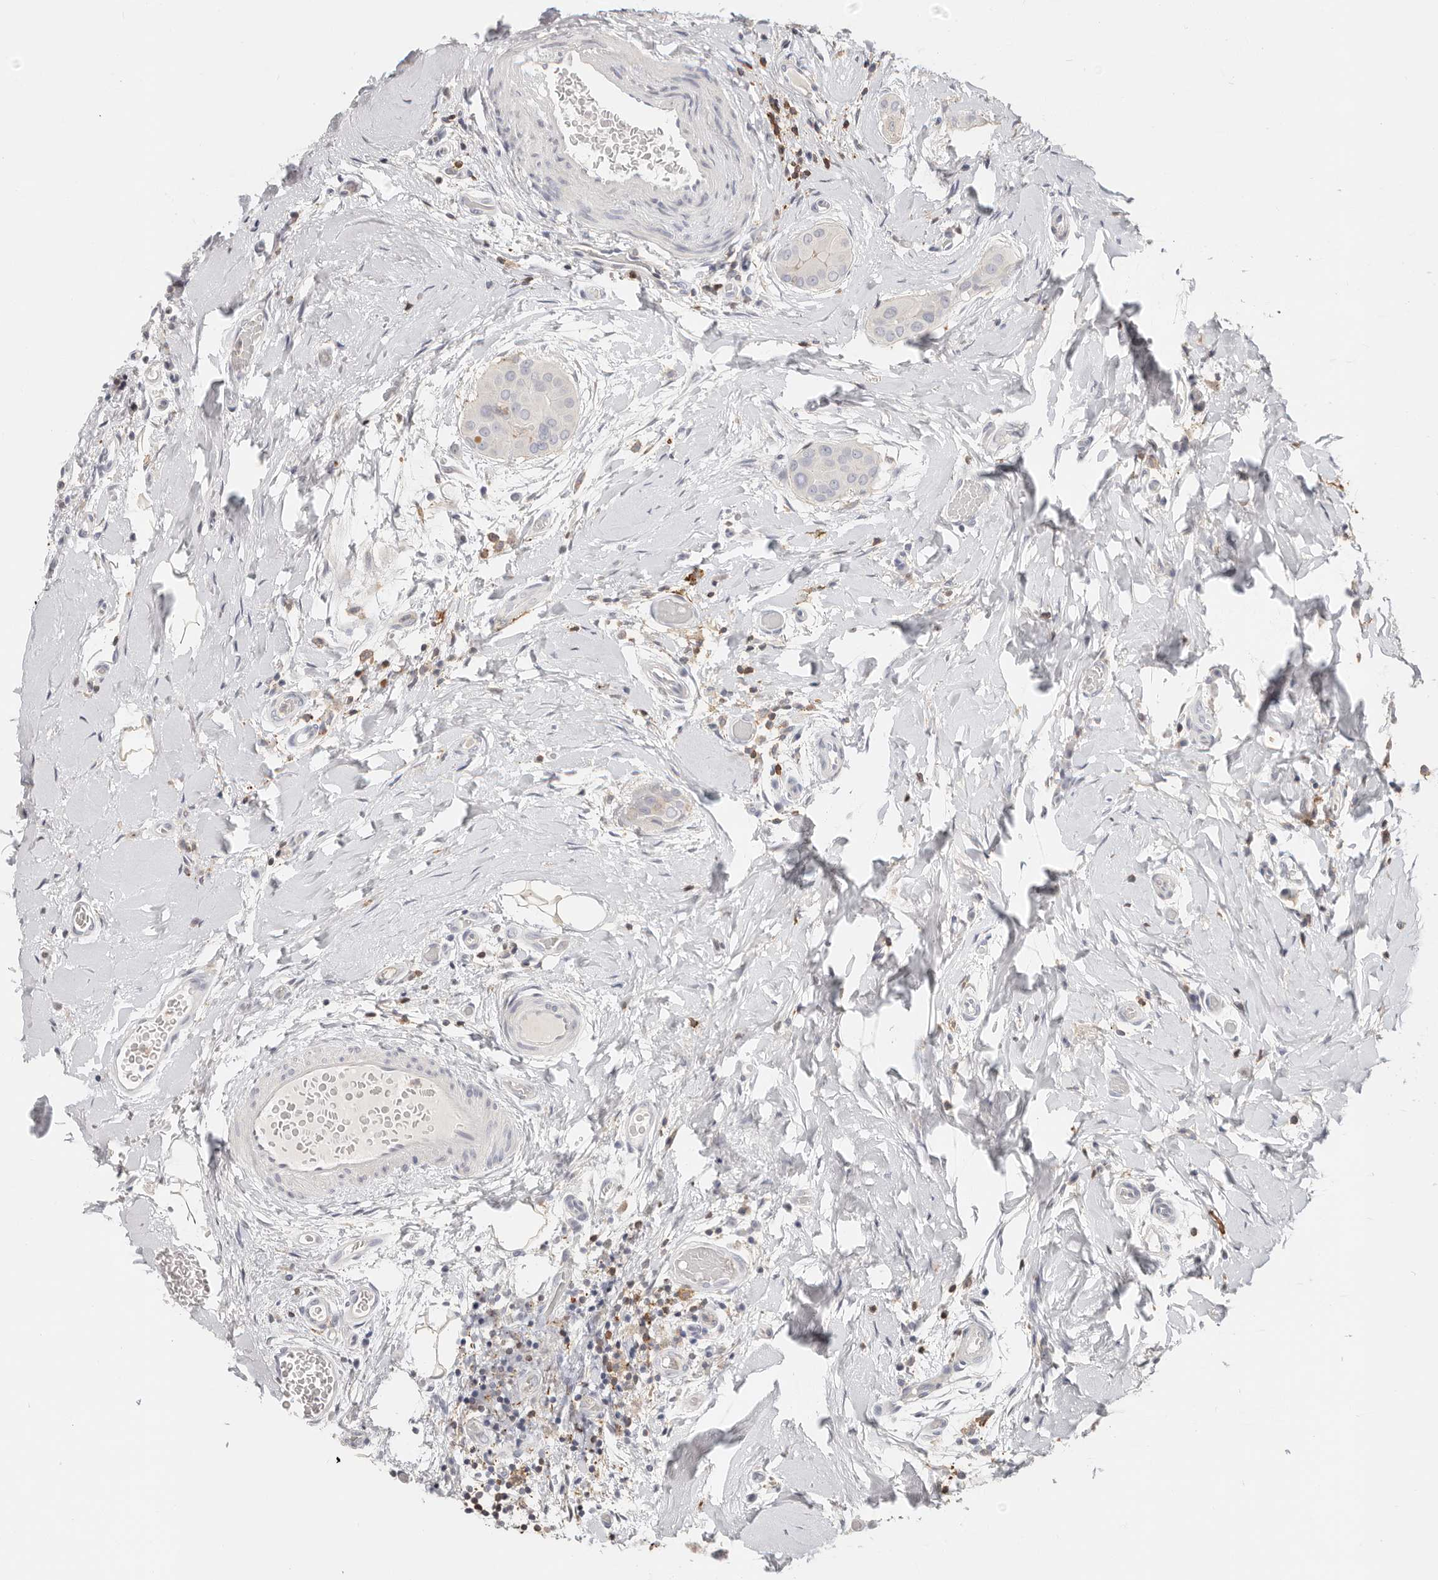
{"staining": {"intensity": "negative", "quantity": "none", "location": "none"}, "tissue": "thyroid cancer", "cell_type": "Tumor cells", "image_type": "cancer", "snomed": [{"axis": "morphology", "description": "Papillary adenocarcinoma, NOS"}, {"axis": "topography", "description": "Thyroid gland"}], "caption": "Tumor cells are negative for protein expression in human thyroid papillary adenocarcinoma. (Immunohistochemistry, brightfield microscopy, high magnification).", "gene": "TMEM63B", "patient": {"sex": "male", "age": 33}}